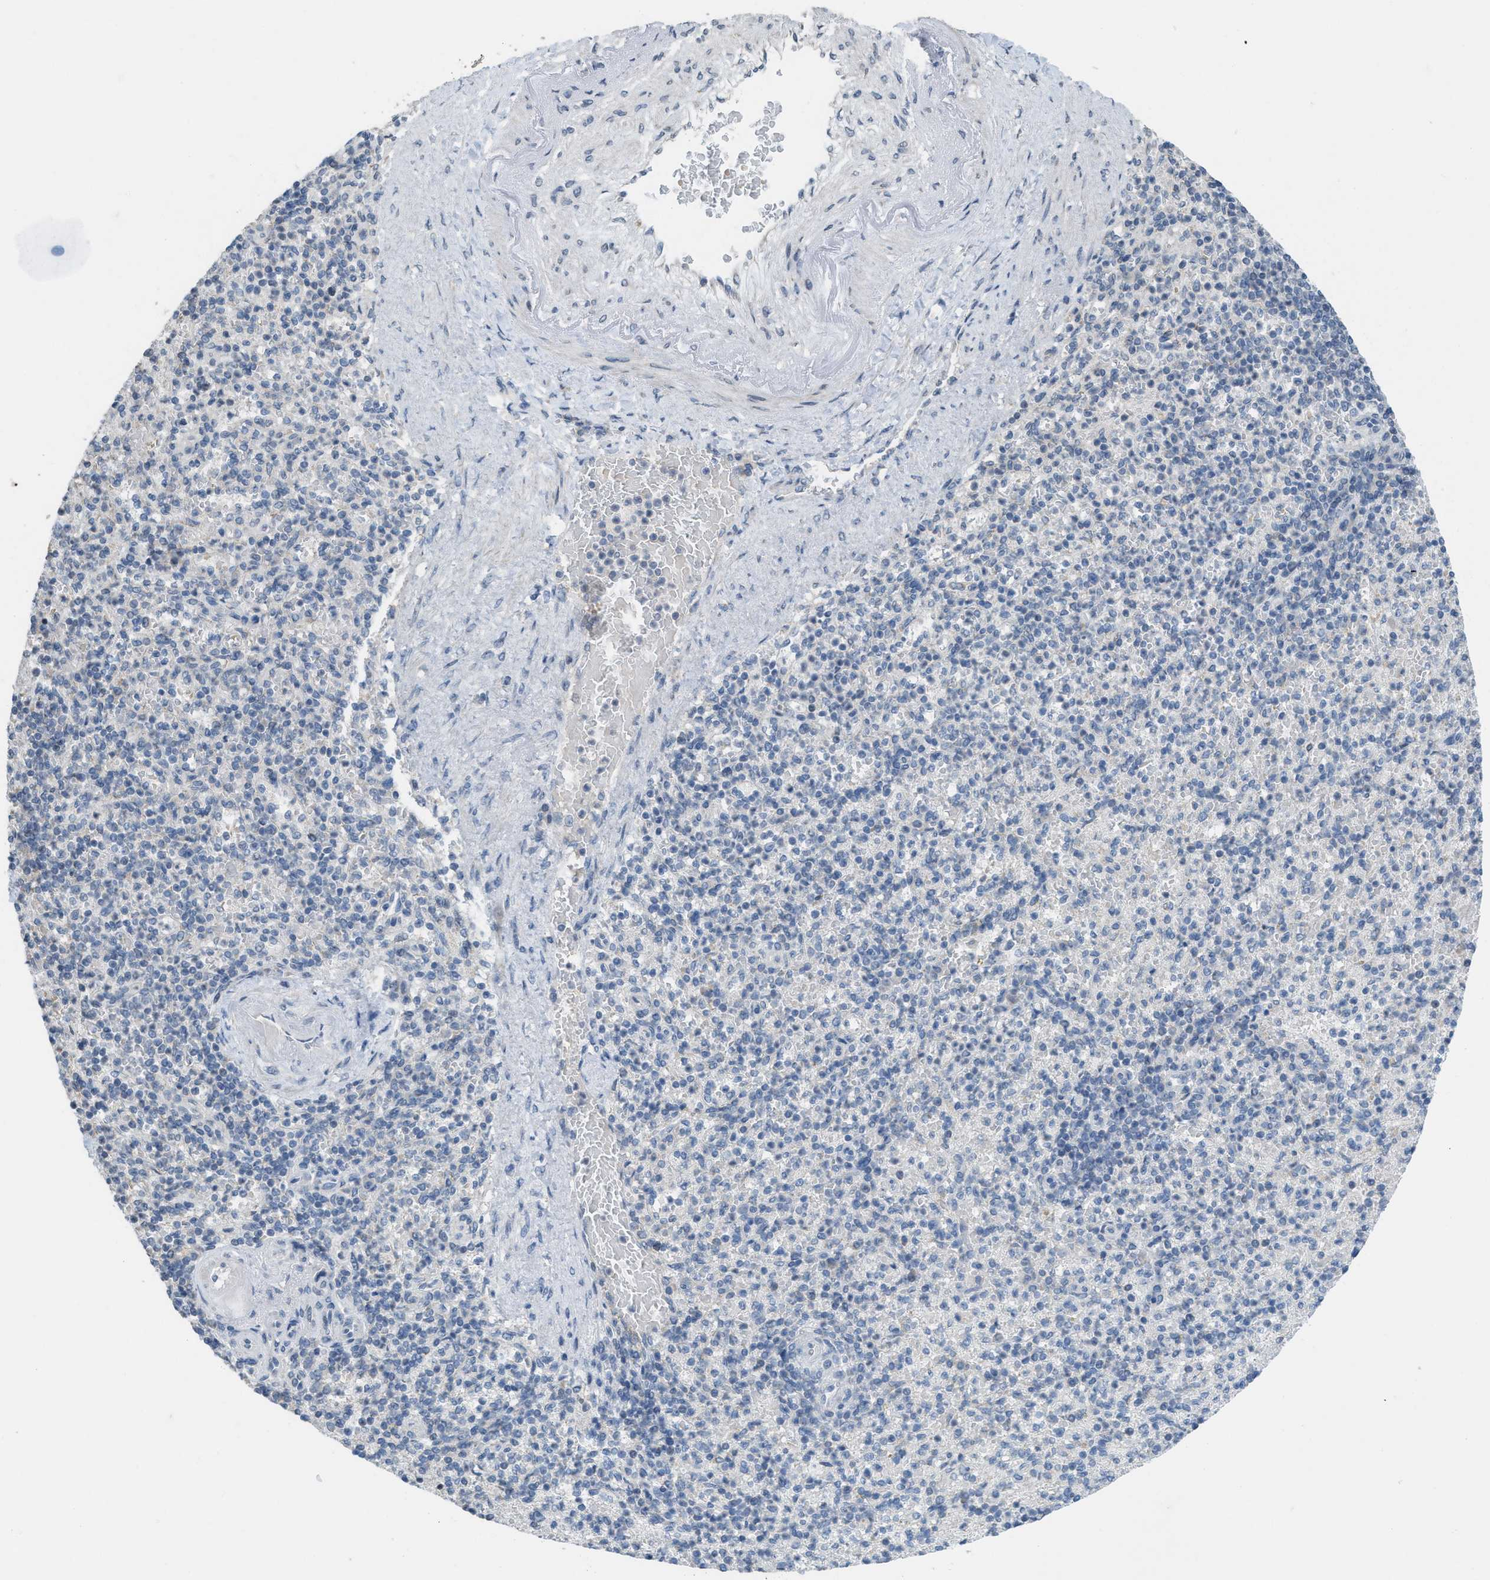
{"staining": {"intensity": "weak", "quantity": "<25%", "location": "cytoplasmic/membranous"}, "tissue": "spleen", "cell_type": "Cells in red pulp", "image_type": "normal", "snomed": [{"axis": "morphology", "description": "Normal tissue, NOS"}, {"axis": "topography", "description": "Spleen"}], "caption": "Photomicrograph shows no significant protein positivity in cells in red pulp of unremarkable spleen.", "gene": "TXNDC2", "patient": {"sex": "female", "age": 74}}